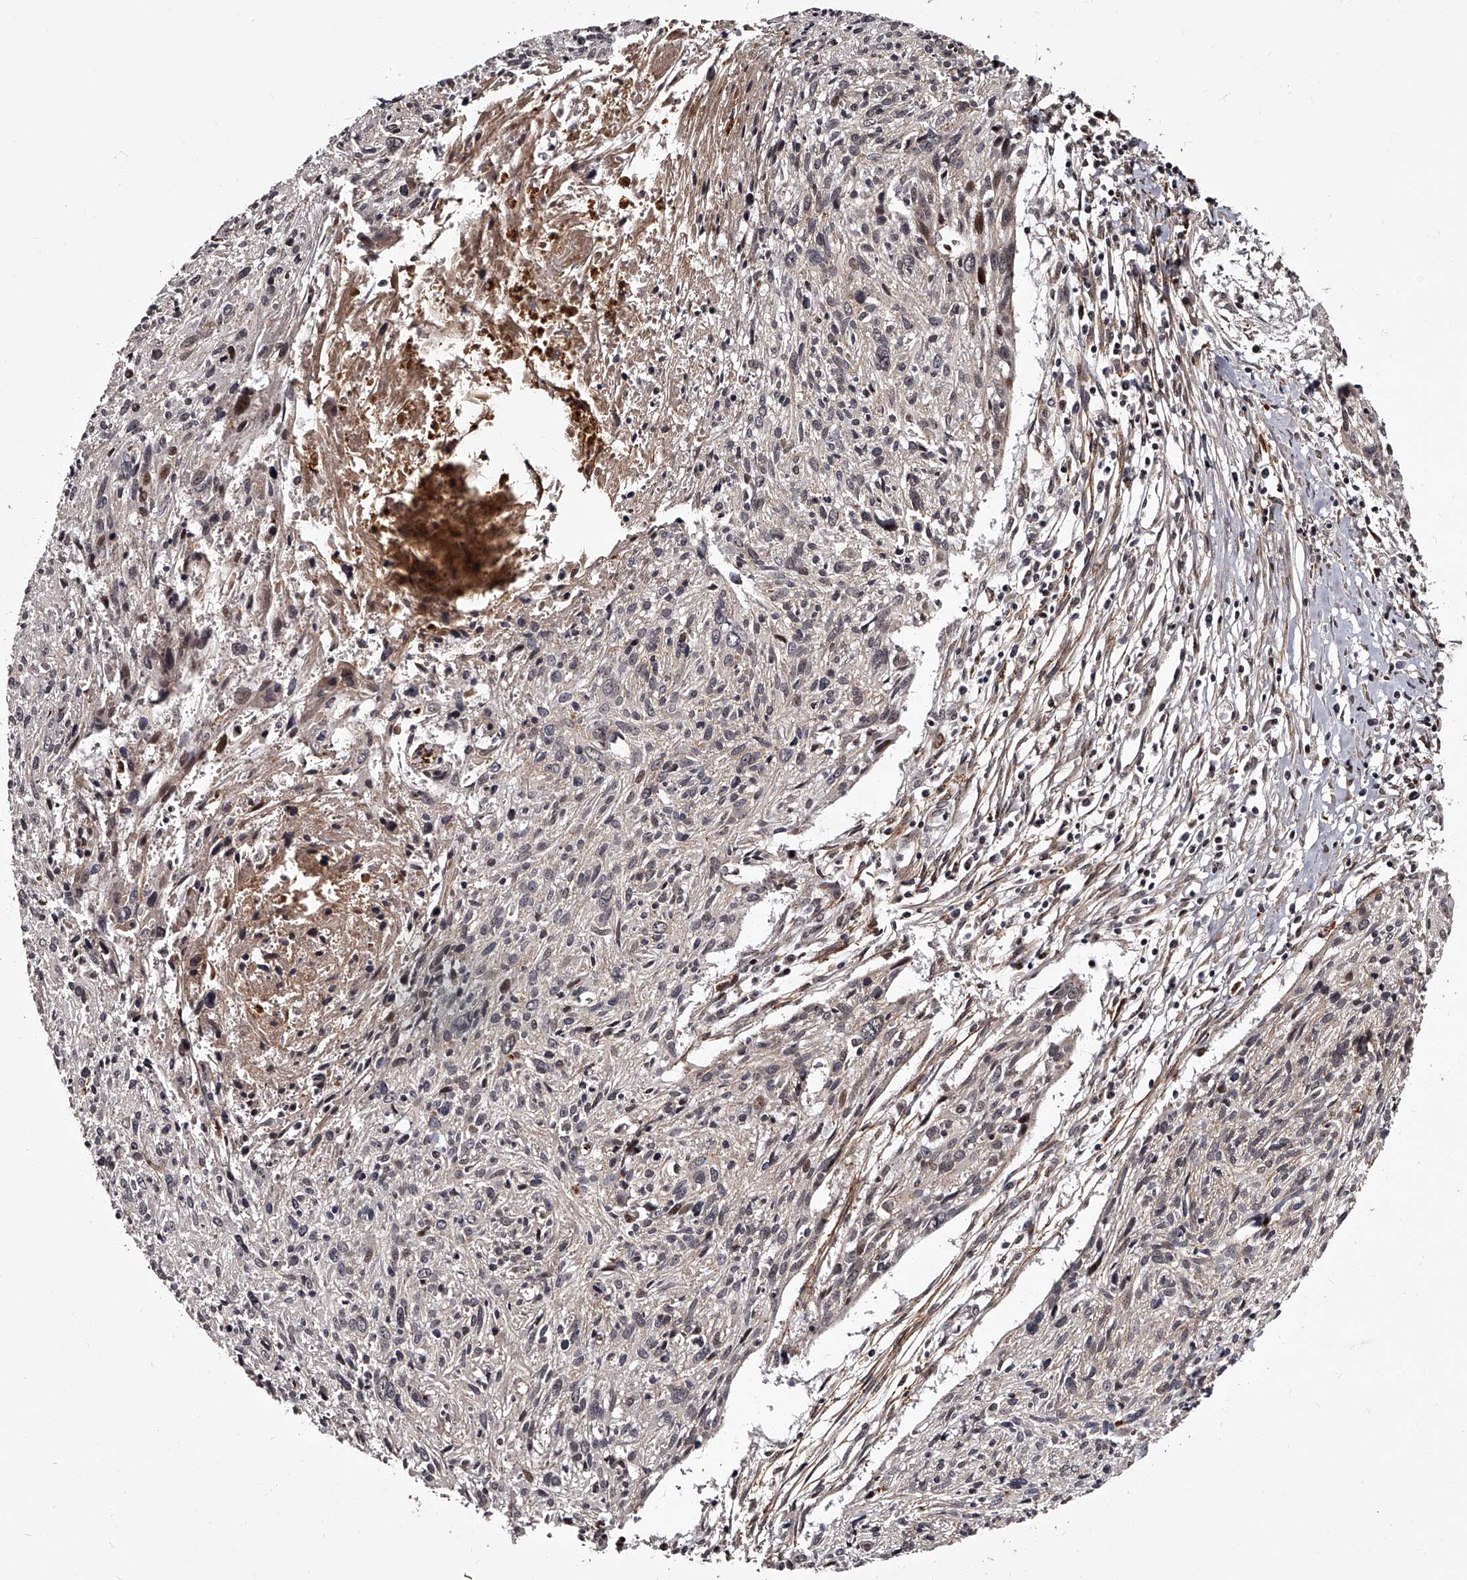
{"staining": {"intensity": "negative", "quantity": "none", "location": "none"}, "tissue": "cervical cancer", "cell_type": "Tumor cells", "image_type": "cancer", "snomed": [{"axis": "morphology", "description": "Squamous cell carcinoma, NOS"}, {"axis": "topography", "description": "Cervix"}], "caption": "Squamous cell carcinoma (cervical) was stained to show a protein in brown. There is no significant expression in tumor cells.", "gene": "RSC1A1", "patient": {"sex": "female", "age": 51}}